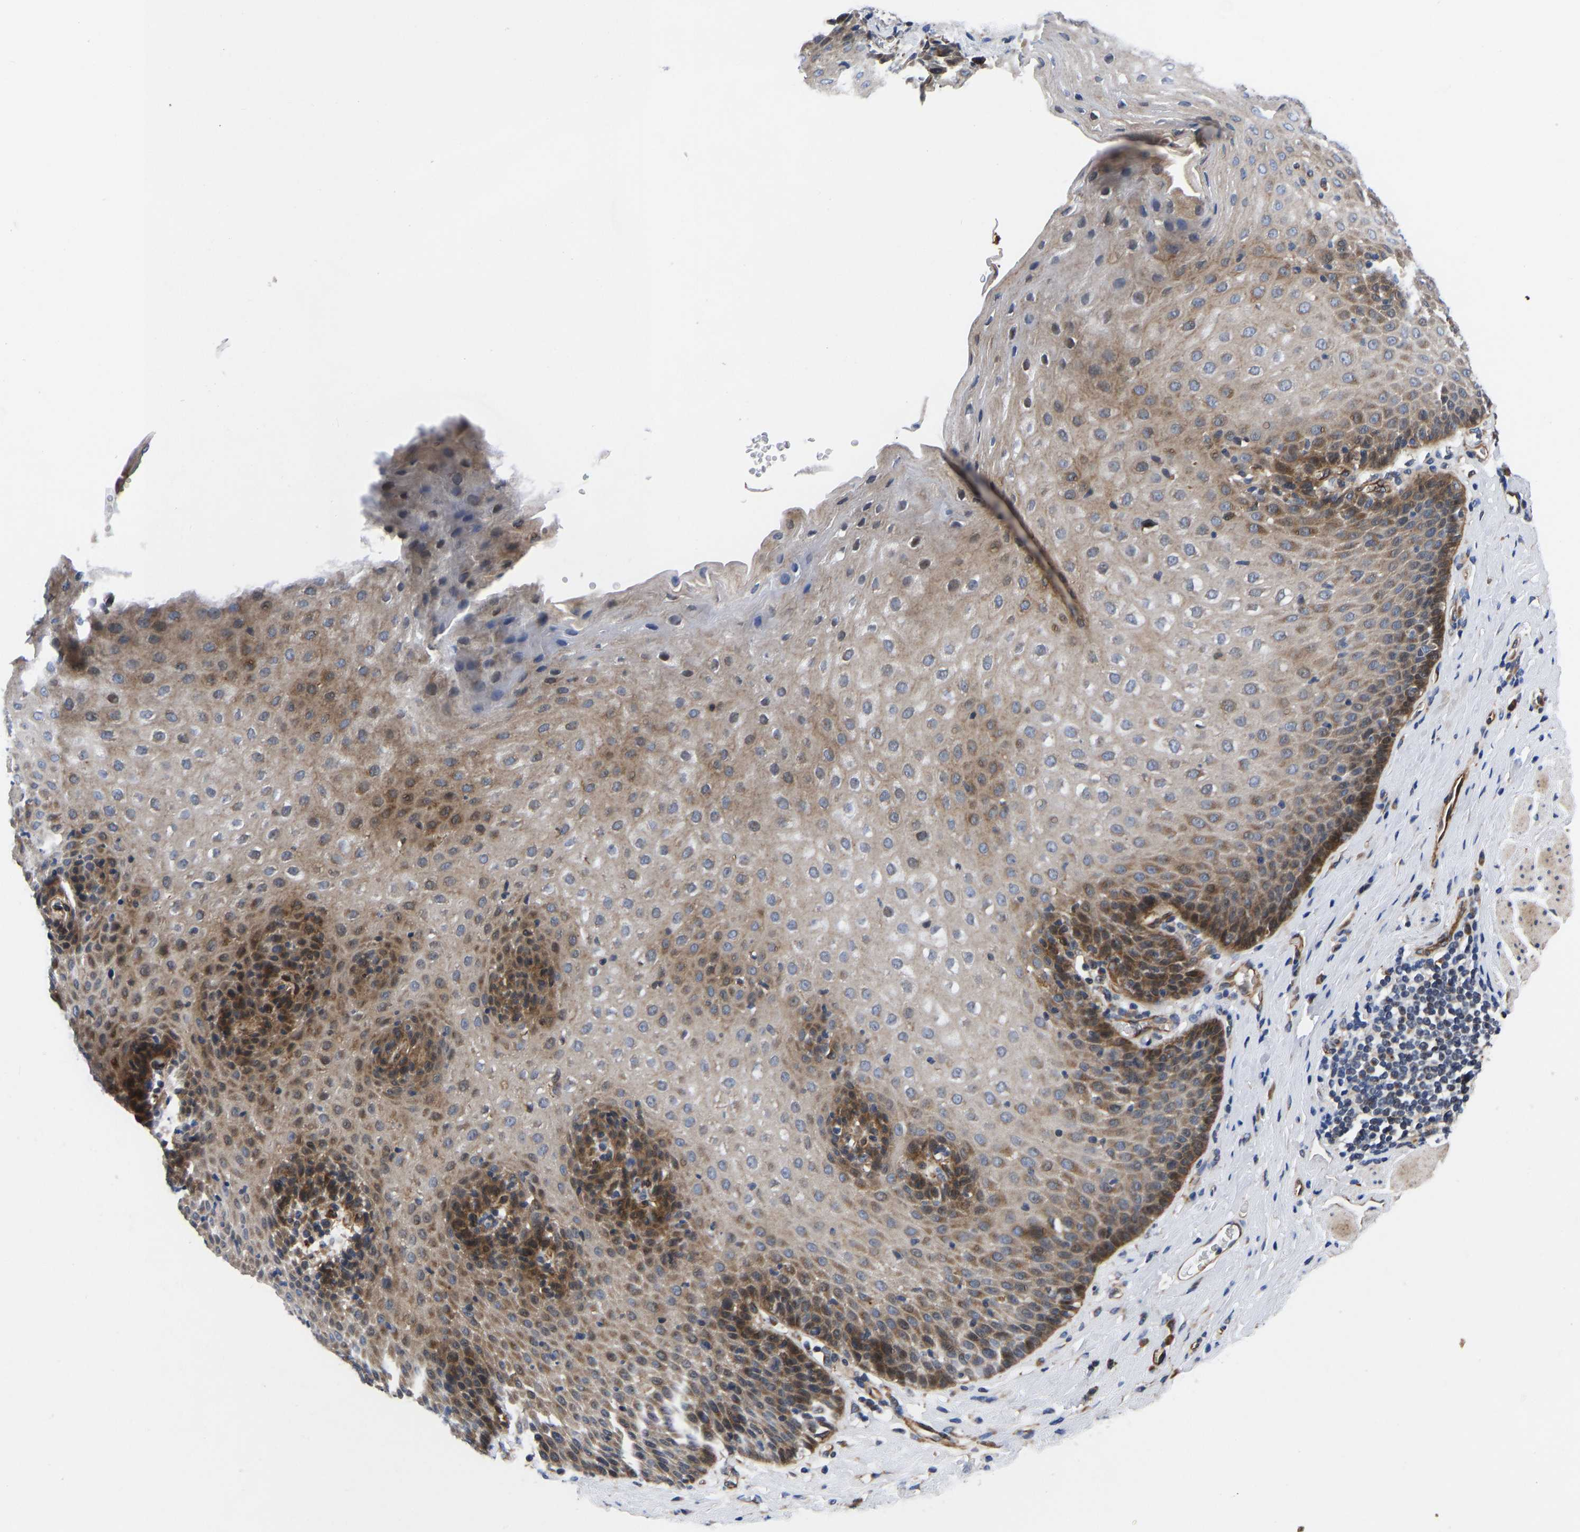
{"staining": {"intensity": "moderate", "quantity": "25%-75%", "location": "cytoplasmic/membranous"}, "tissue": "esophagus", "cell_type": "Squamous epithelial cells", "image_type": "normal", "snomed": [{"axis": "morphology", "description": "Normal tissue, NOS"}, {"axis": "topography", "description": "Esophagus"}], "caption": "Human esophagus stained with a brown dye shows moderate cytoplasmic/membranous positive expression in about 25%-75% of squamous epithelial cells.", "gene": "TMEM38B", "patient": {"sex": "female", "age": 61}}